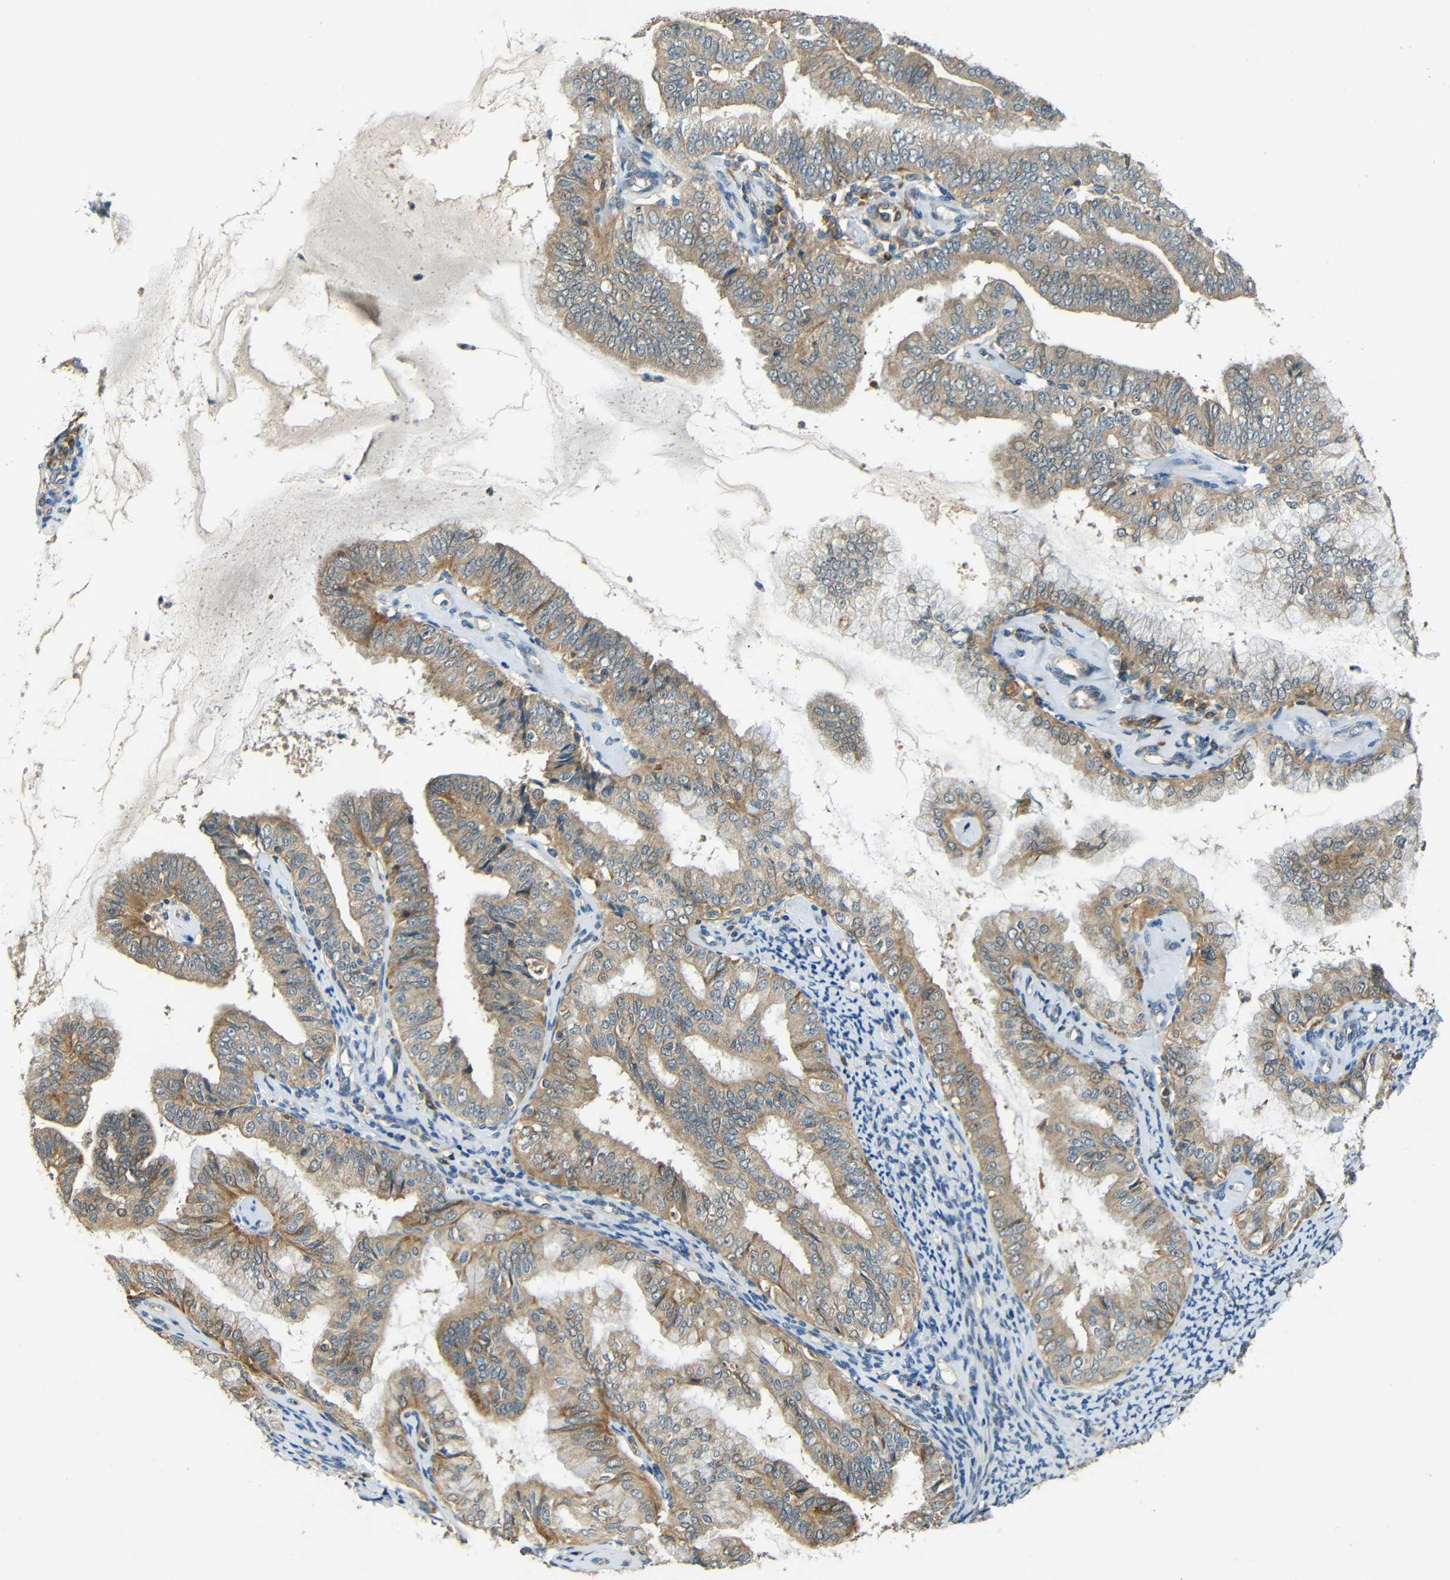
{"staining": {"intensity": "weak", "quantity": ">75%", "location": "cytoplasmic/membranous"}, "tissue": "endometrial cancer", "cell_type": "Tumor cells", "image_type": "cancer", "snomed": [{"axis": "morphology", "description": "Adenocarcinoma, NOS"}, {"axis": "topography", "description": "Endometrium"}], "caption": "Endometrial adenocarcinoma stained for a protein exhibits weak cytoplasmic/membranous positivity in tumor cells.", "gene": "FNDC3A", "patient": {"sex": "female", "age": 63}}